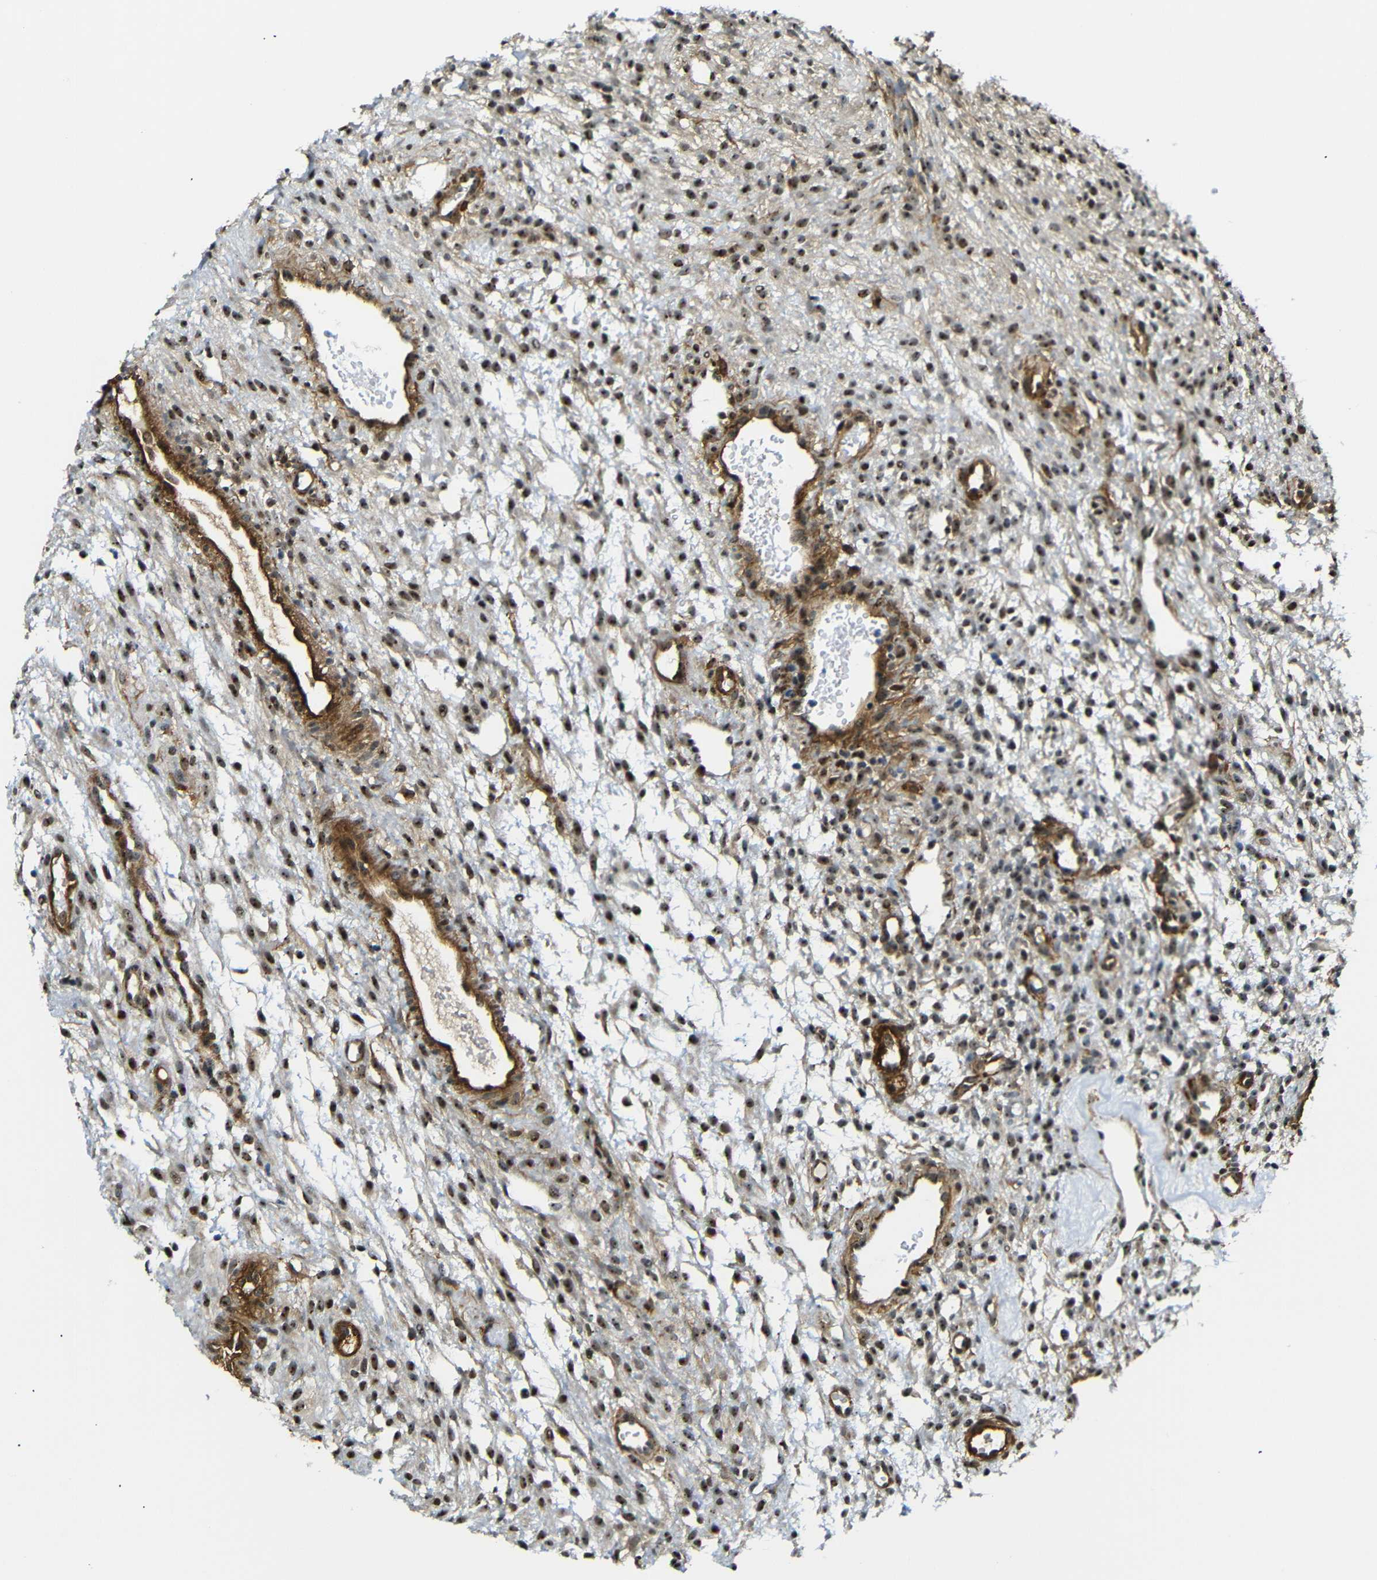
{"staining": {"intensity": "weak", "quantity": "<25%", "location": "nuclear"}, "tissue": "ovary", "cell_type": "Follicle cells", "image_type": "normal", "snomed": [{"axis": "morphology", "description": "Normal tissue, NOS"}, {"axis": "morphology", "description": "Cyst, NOS"}, {"axis": "topography", "description": "Ovary"}], "caption": "Ovary stained for a protein using immunohistochemistry reveals no expression follicle cells.", "gene": "PARN", "patient": {"sex": "female", "age": 18}}